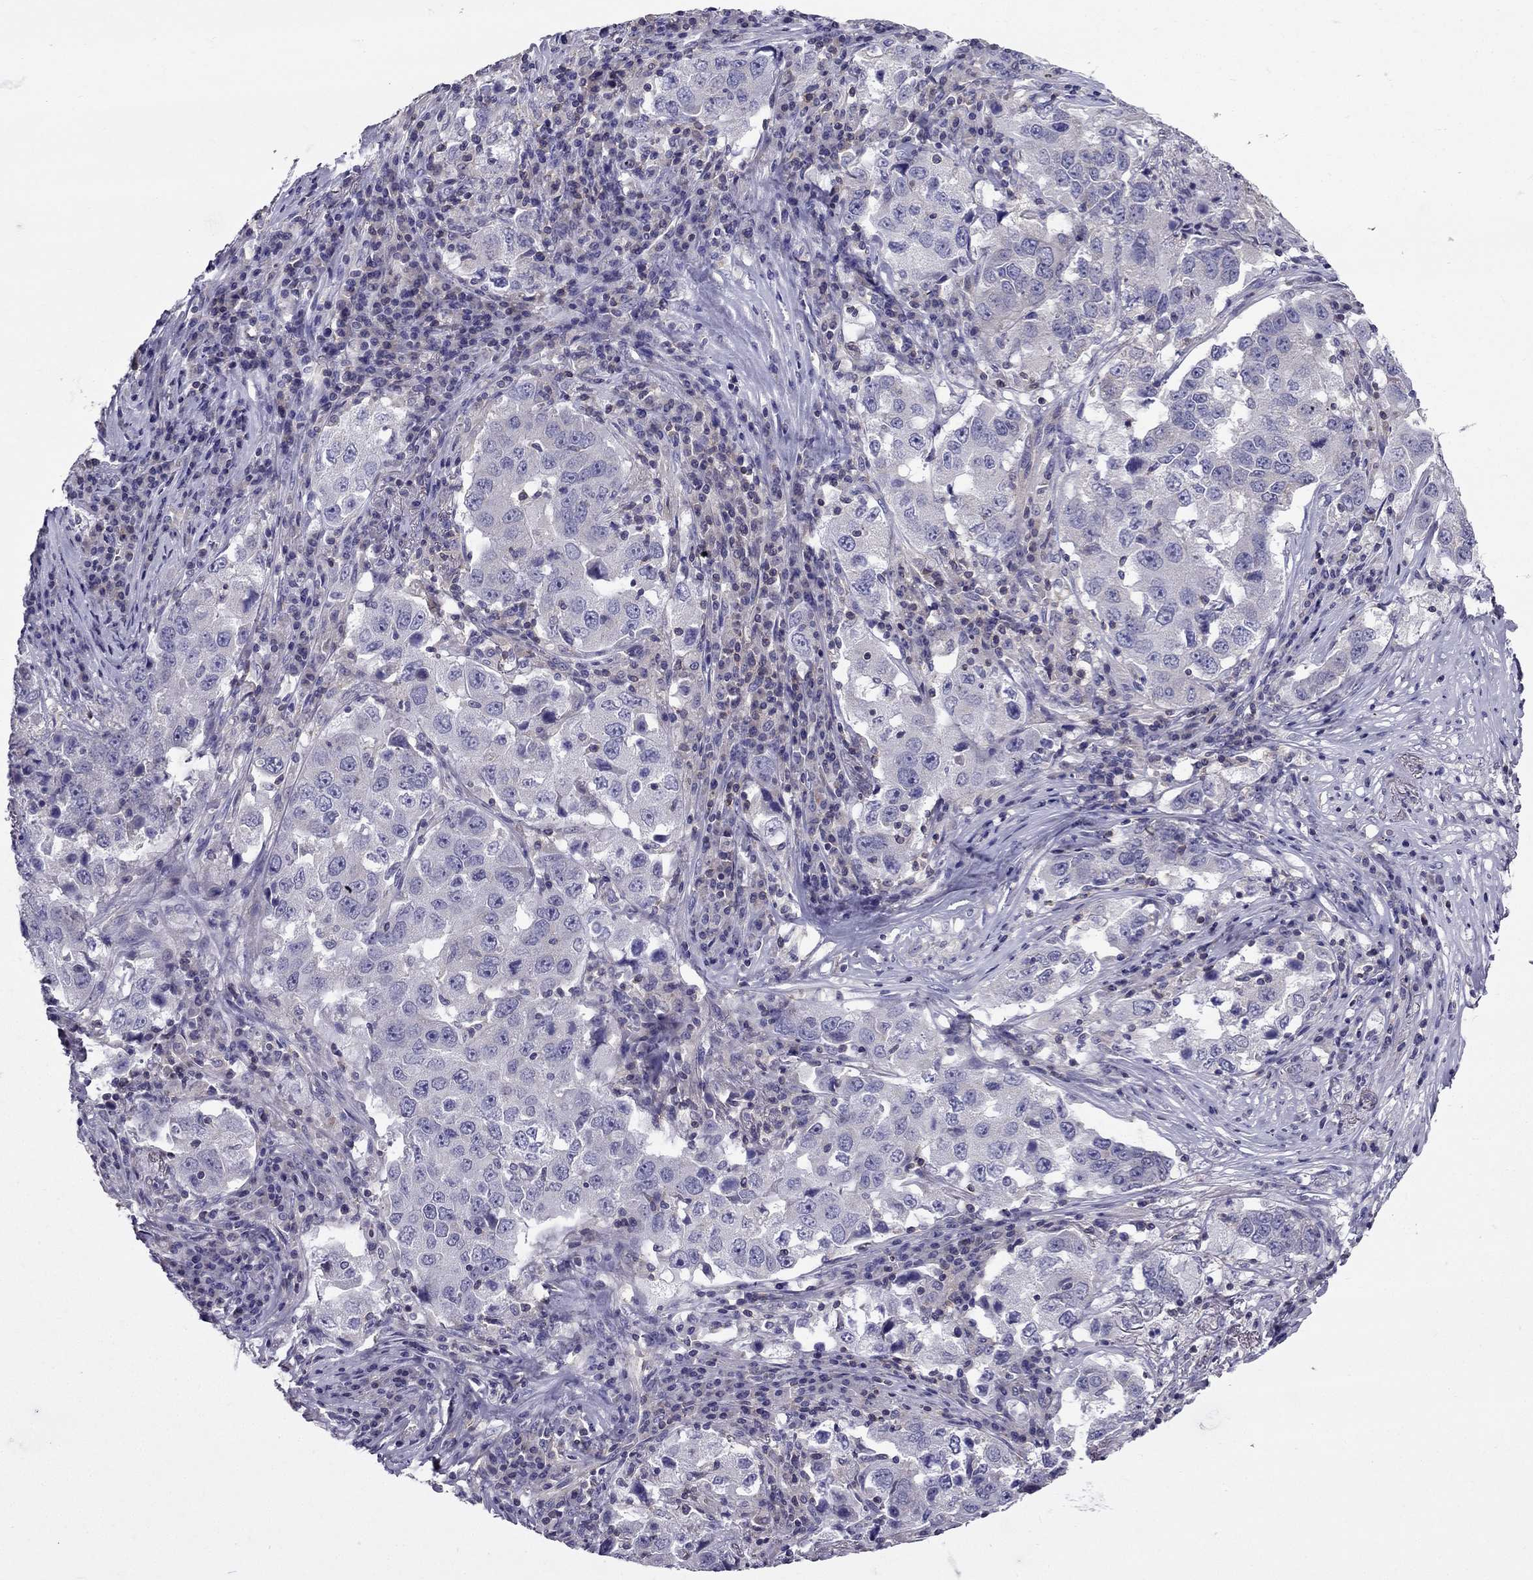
{"staining": {"intensity": "negative", "quantity": "none", "location": "none"}, "tissue": "lung cancer", "cell_type": "Tumor cells", "image_type": "cancer", "snomed": [{"axis": "morphology", "description": "Adenocarcinoma, NOS"}, {"axis": "topography", "description": "Lung"}], "caption": "The micrograph shows no staining of tumor cells in lung adenocarcinoma.", "gene": "AAK1", "patient": {"sex": "male", "age": 73}}